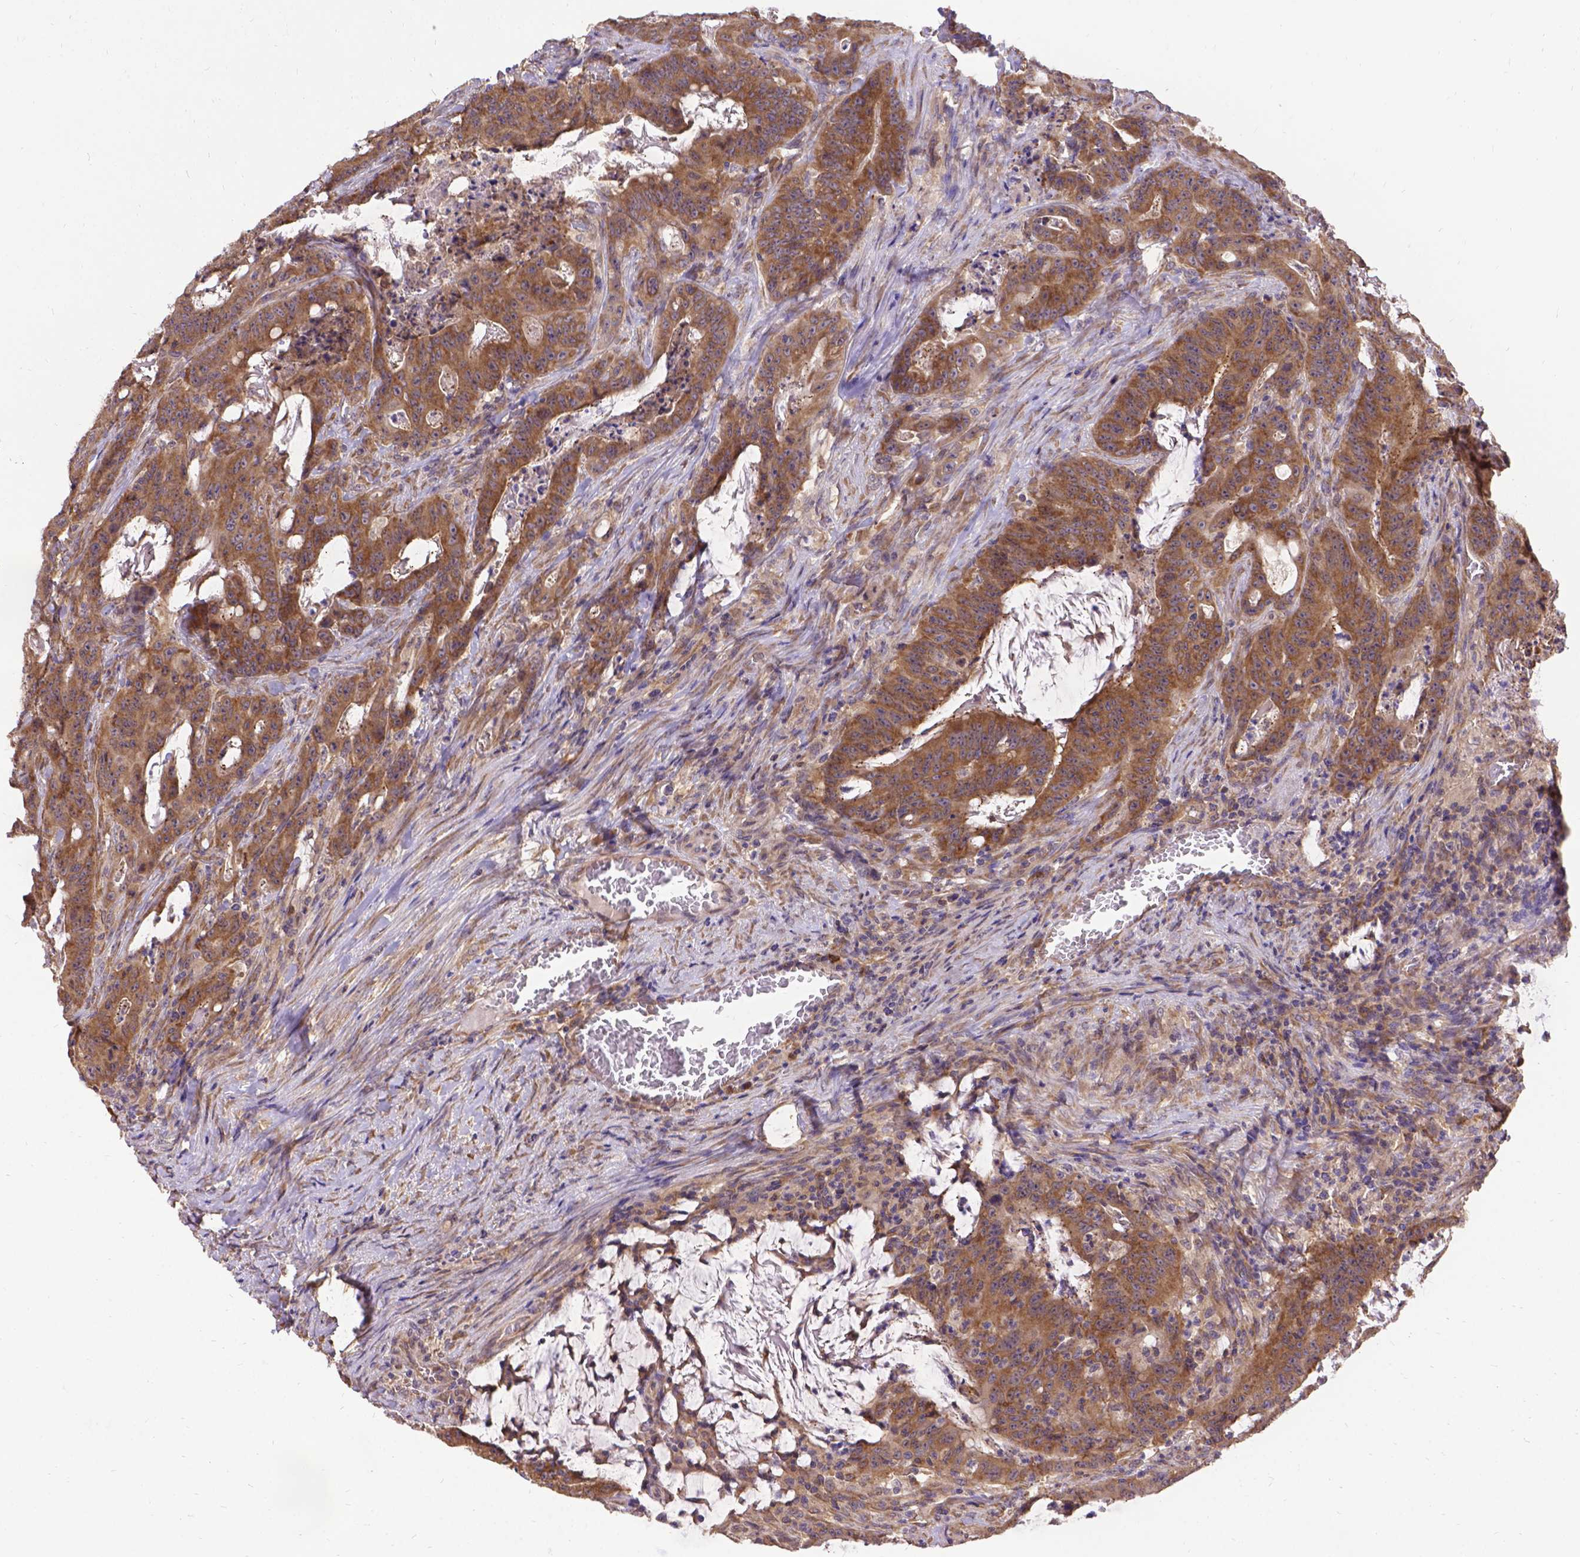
{"staining": {"intensity": "moderate", "quantity": ">75%", "location": "cytoplasmic/membranous"}, "tissue": "colorectal cancer", "cell_type": "Tumor cells", "image_type": "cancer", "snomed": [{"axis": "morphology", "description": "Adenocarcinoma, NOS"}, {"axis": "topography", "description": "Colon"}], "caption": "A micrograph showing moderate cytoplasmic/membranous positivity in about >75% of tumor cells in adenocarcinoma (colorectal), as visualized by brown immunohistochemical staining.", "gene": "DENND6A", "patient": {"sex": "male", "age": 33}}